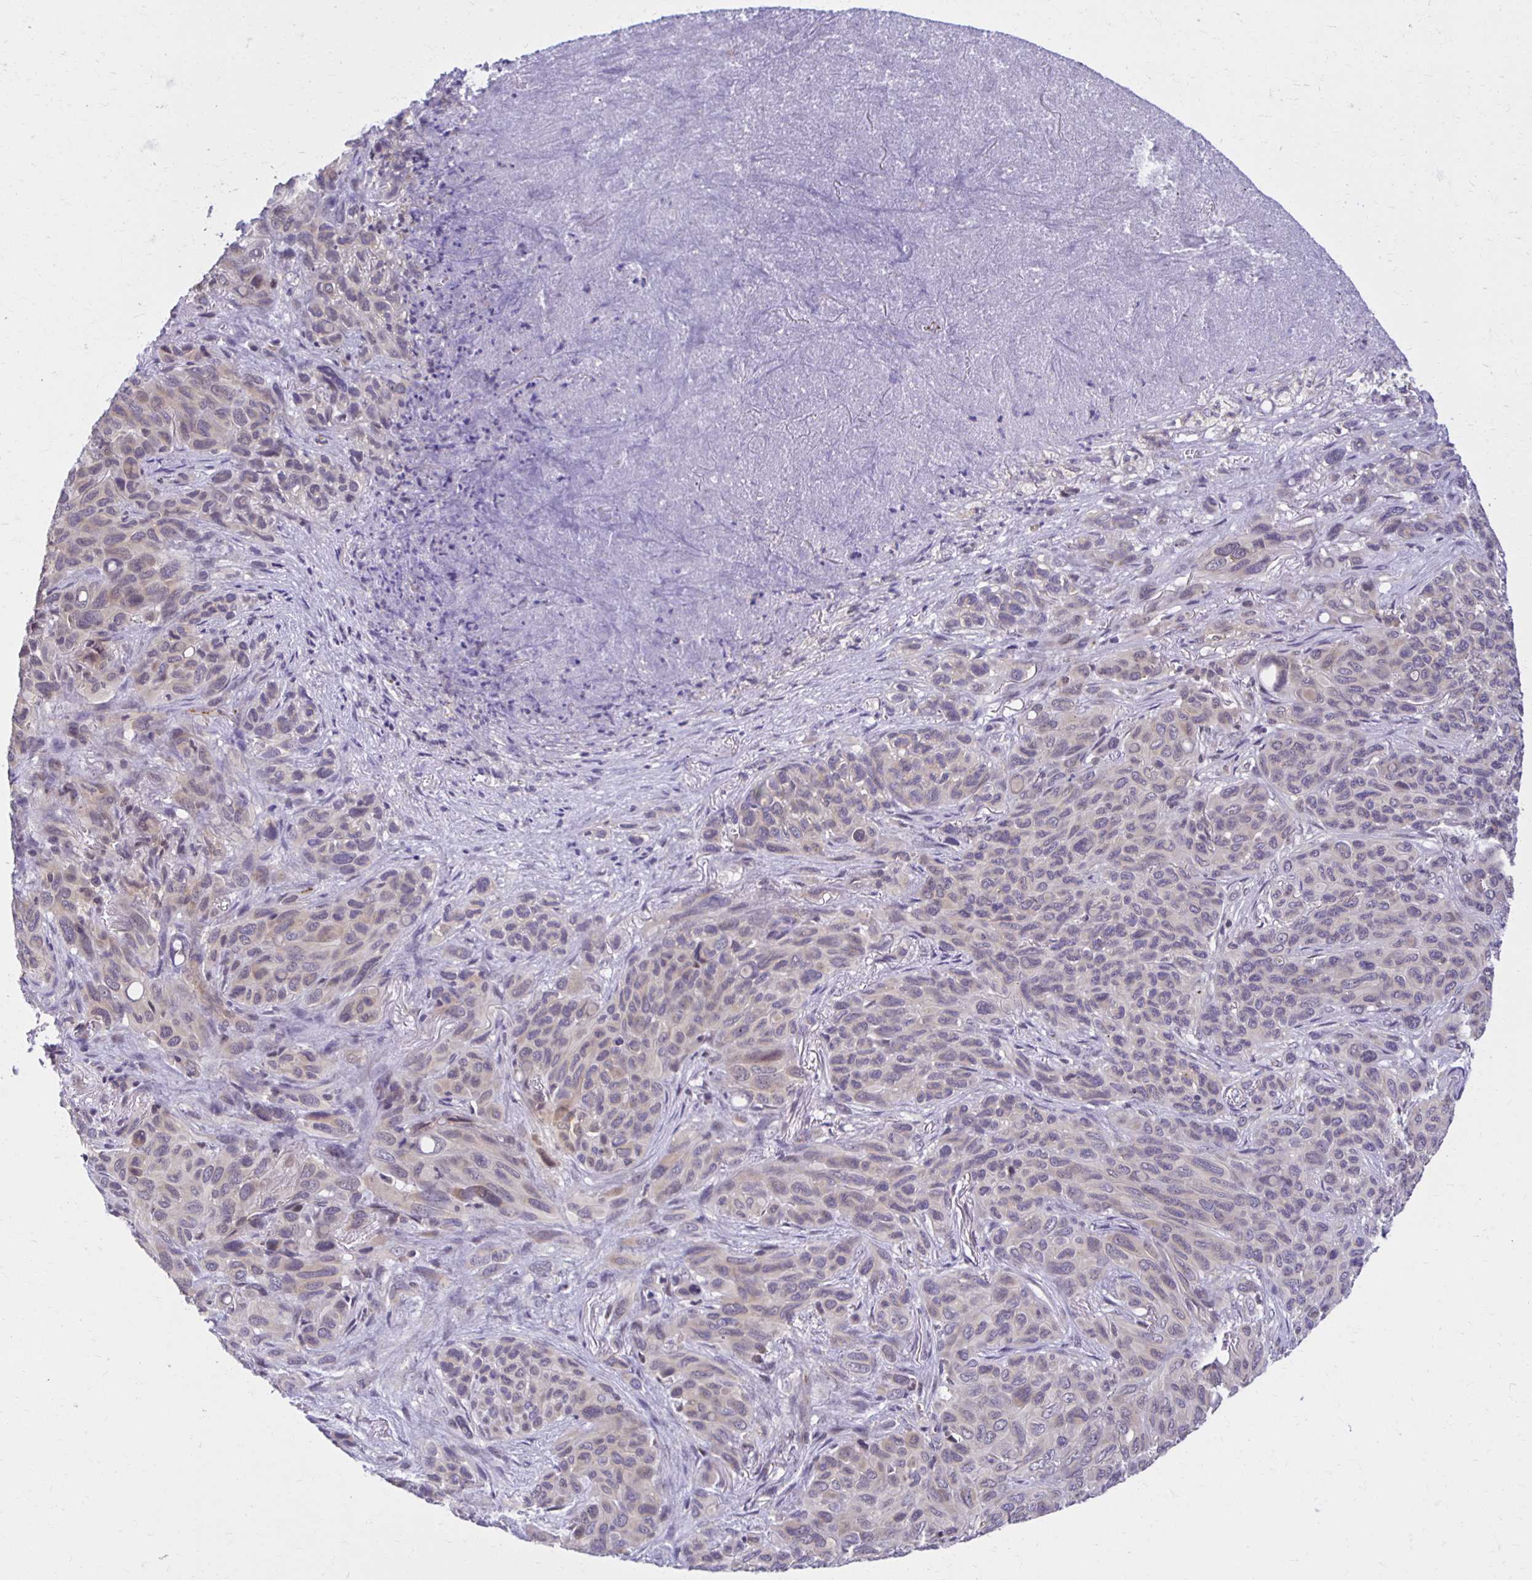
{"staining": {"intensity": "weak", "quantity": "<25%", "location": "cytoplasmic/membranous"}, "tissue": "melanoma", "cell_type": "Tumor cells", "image_type": "cancer", "snomed": [{"axis": "morphology", "description": "Malignant melanoma, Metastatic site"}, {"axis": "topography", "description": "Lung"}], "caption": "Tumor cells are negative for protein expression in human malignant melanoma (metastatic site). Brightfield microscopy of immunohistochemistry stained with DAB (3,3'-diaminobenzidine) (brown) and hematoxylin (blue), captured at high magnification.", "gene": "MIEN1", "patient": {"sex": "male", "age": 48}}